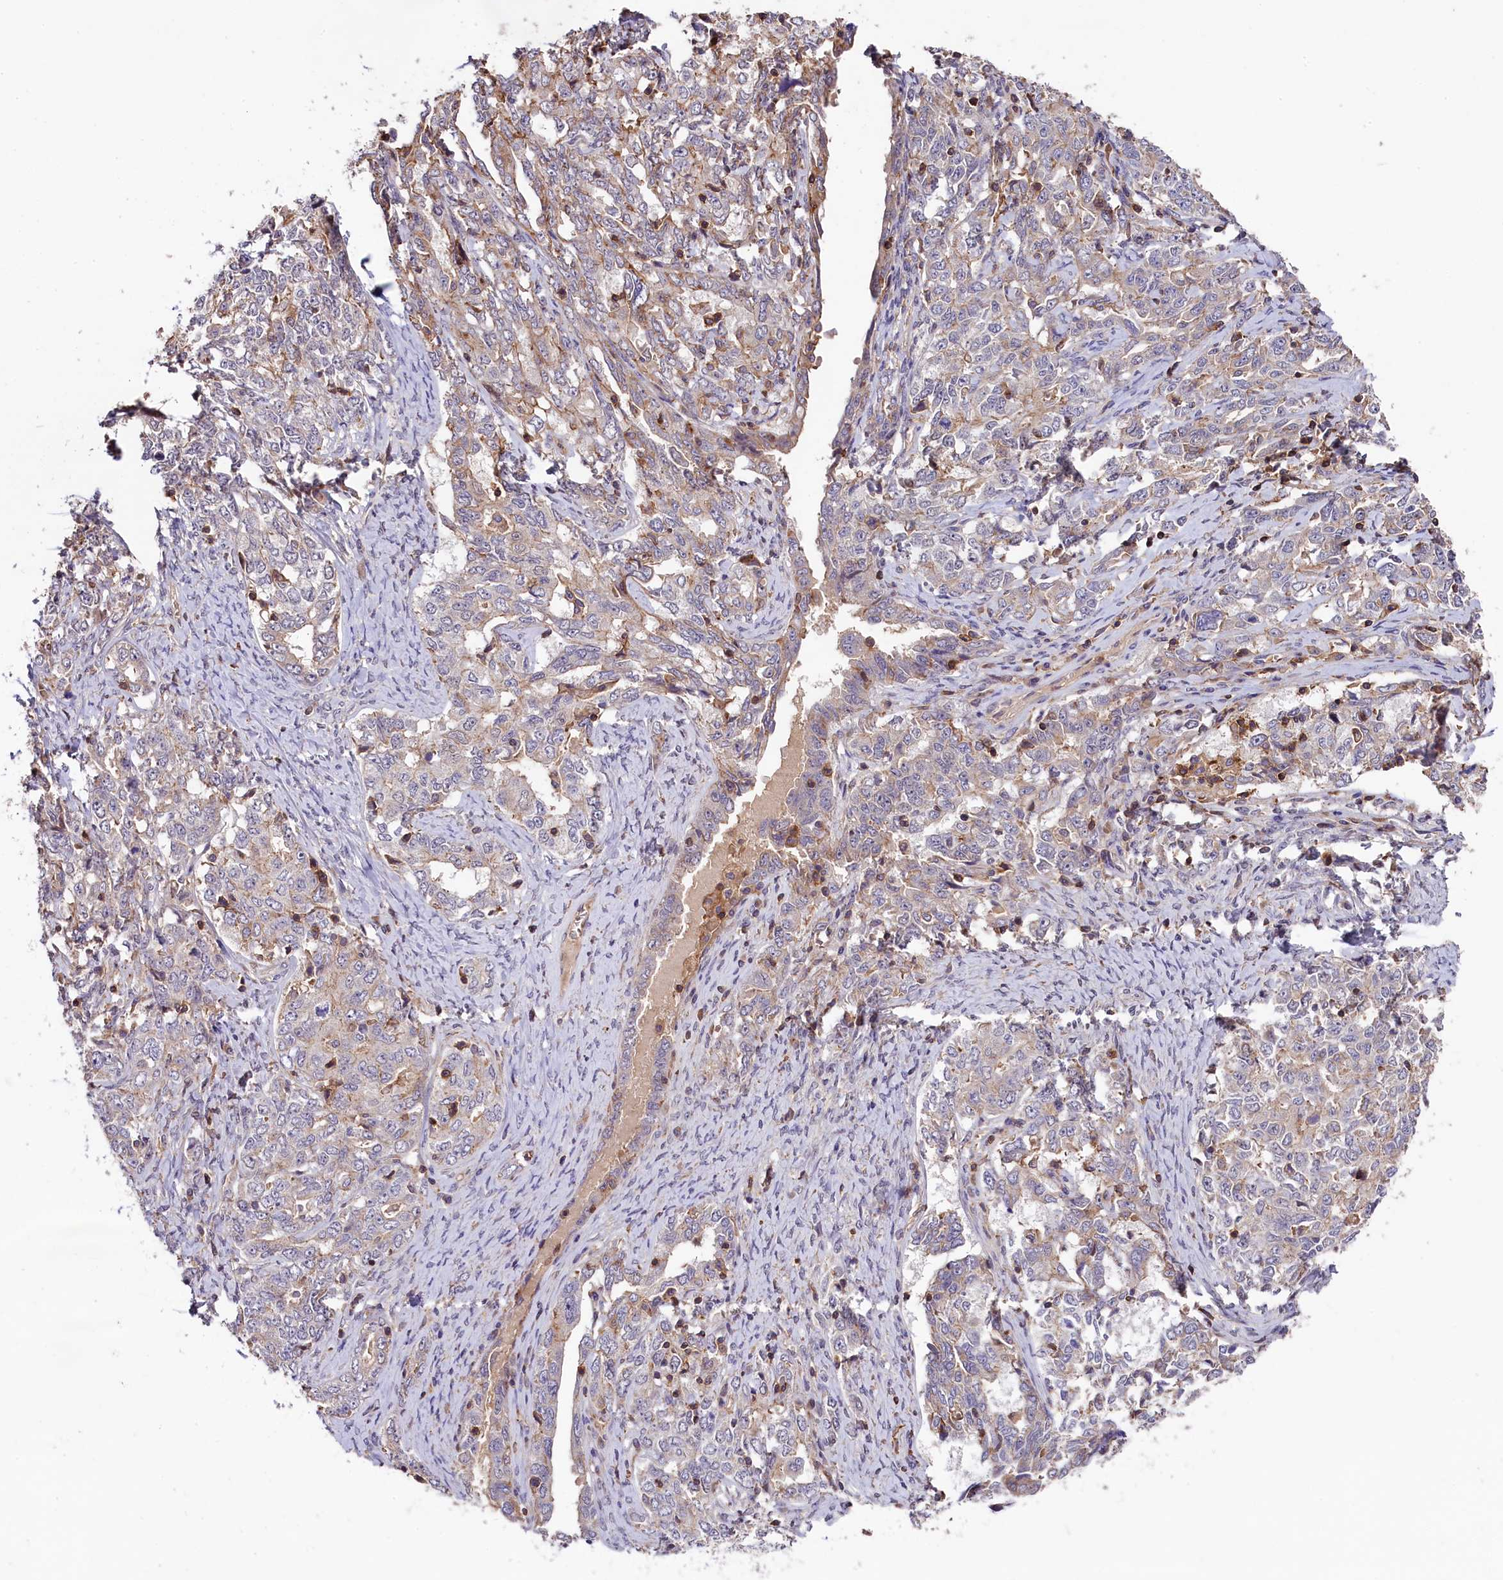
{"staining": {"intensity": "weak", "quantity": "<25%", "location": "cytoplasmic/membranous"}, "tissue": "ovarian cancer", "cell_type": "Tumor cells", "image_type": "cancer", "snomed": [{"axis": "morphology", "description": "Carcinoma, endometroid"}, {"axis": "topography", "description": "Ovary"}], "caption": "An IHC photomicrograph of ovarian endometroid carcinoma is shown. There is no staining in tumor cells of ovarian endometroid carcinoma.", "gene": "SKIDA1", "patient": {"sex": "female", "age": 62}}